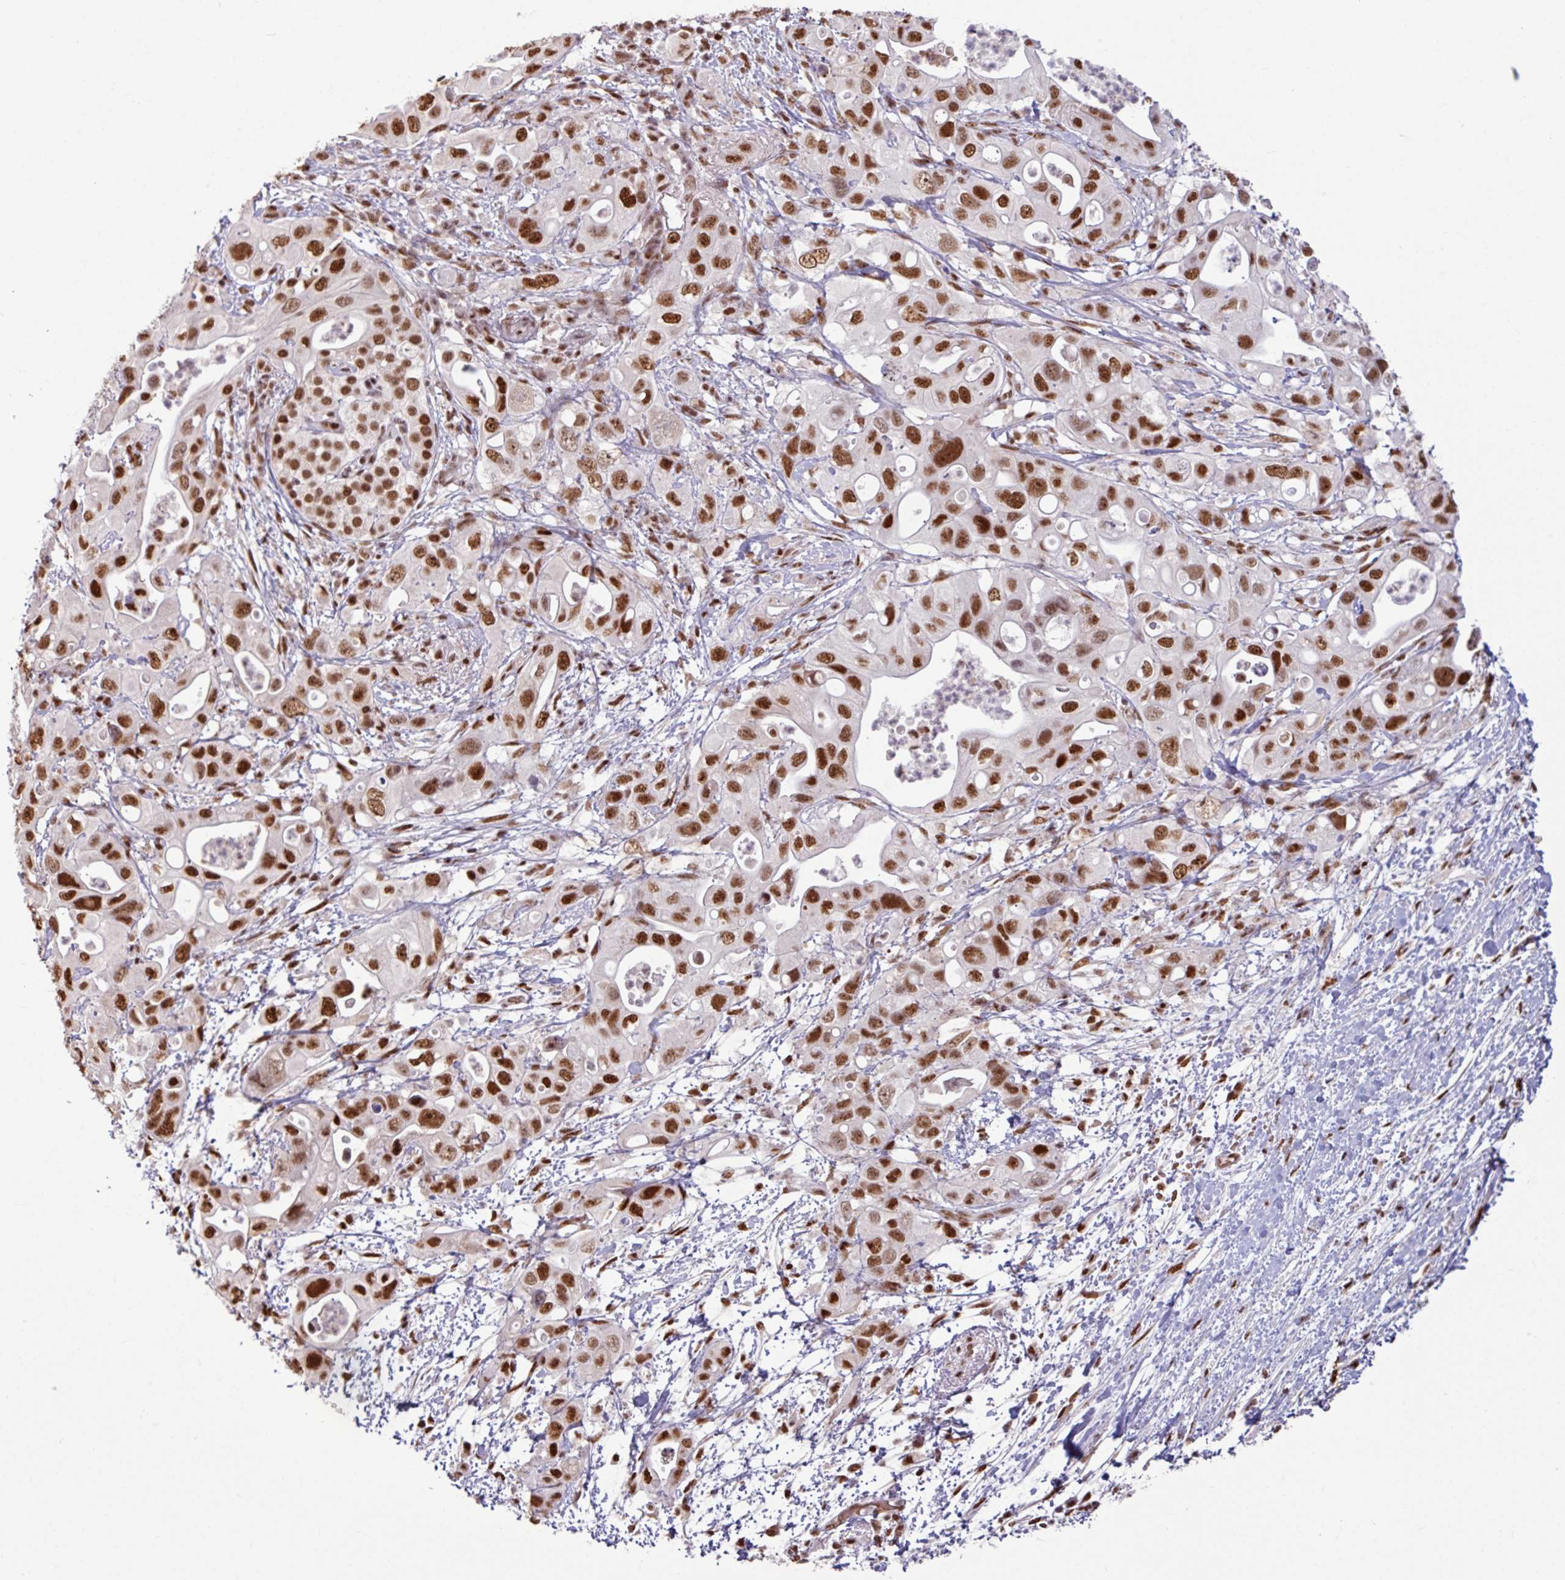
{"staining": {"intensity": "strong", "quantity": ">75%", "location": "nuclear"}, "tissue": "pancreatic cancer", "cell_type": "Tumor cells", "image_type": "cancer", "snomed": [{"axis": "morphology", "description": "Adenocarcinoma, NOS"}, {"axis": "topography", "description": "Pancreas"}], "caption": "This image shows immunohistochemistry staining of pancreatic cancer (adenocarcinoma), with high strong nuclear staining in approximately >75% of tumor cells.", "gene": "TDG", "patient": {"sex": "female", "age": 72}}